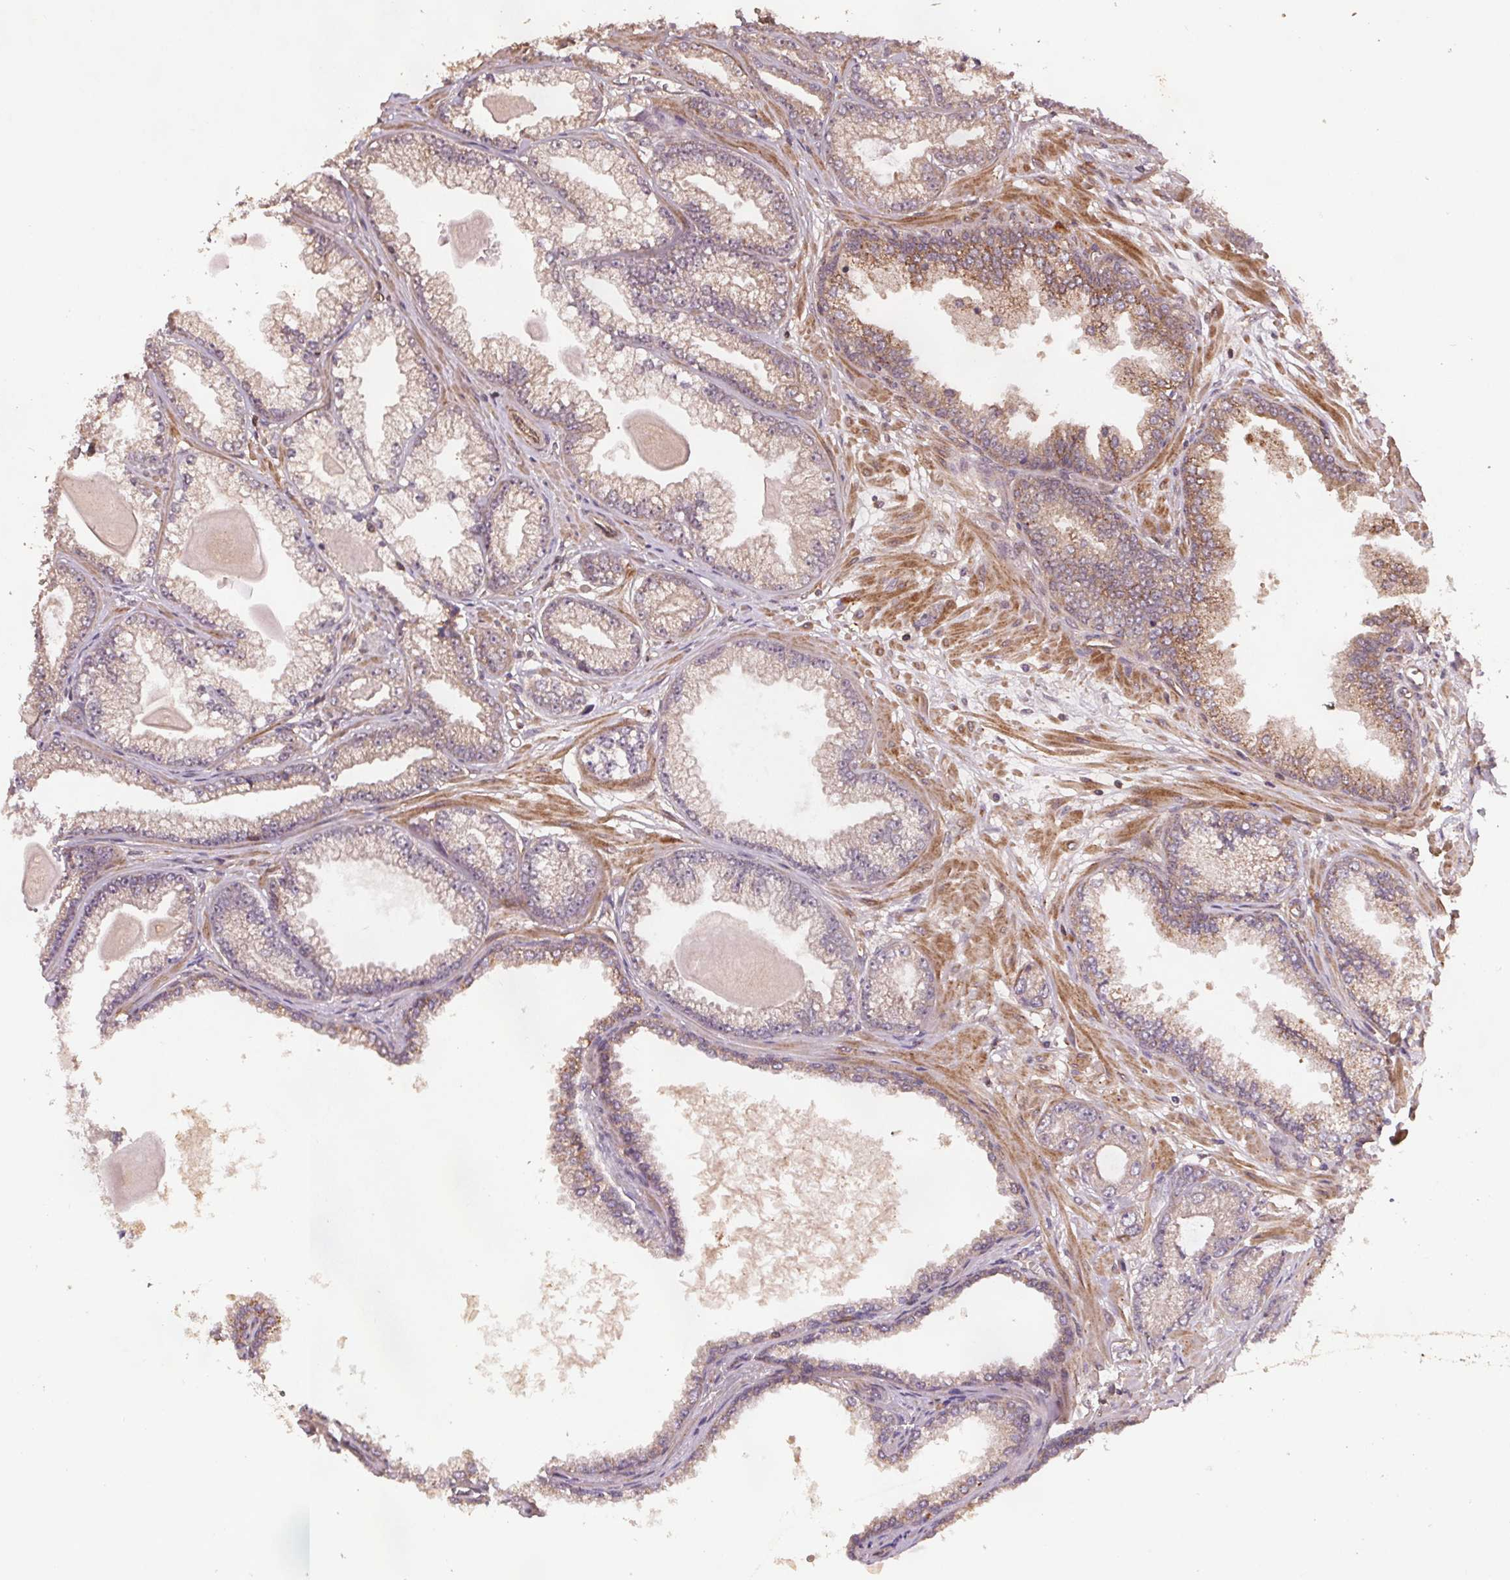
{"staining": {"intensity": "weak", "quantity": ">75%", "location": "cytoplasmic/membranous"}, "tissue": "prostate cancer", "cell_type": "Tumor cells", "image_type": "cancer", "snomed": [{"axis": "morphology", "description": "Adenocarcinoma, Low grade"}, {"axis": "topography", "description": "Prostate"}], "caption": "Immunohistochemical staining of prostate low-grade adenocarcinoma demonstrates low levels of weak cytoplasmic/membranous positivity in about >75% of tumor cells.", "gene": "SEC14L2", "patient": {"sex": "male", "age": 64}}